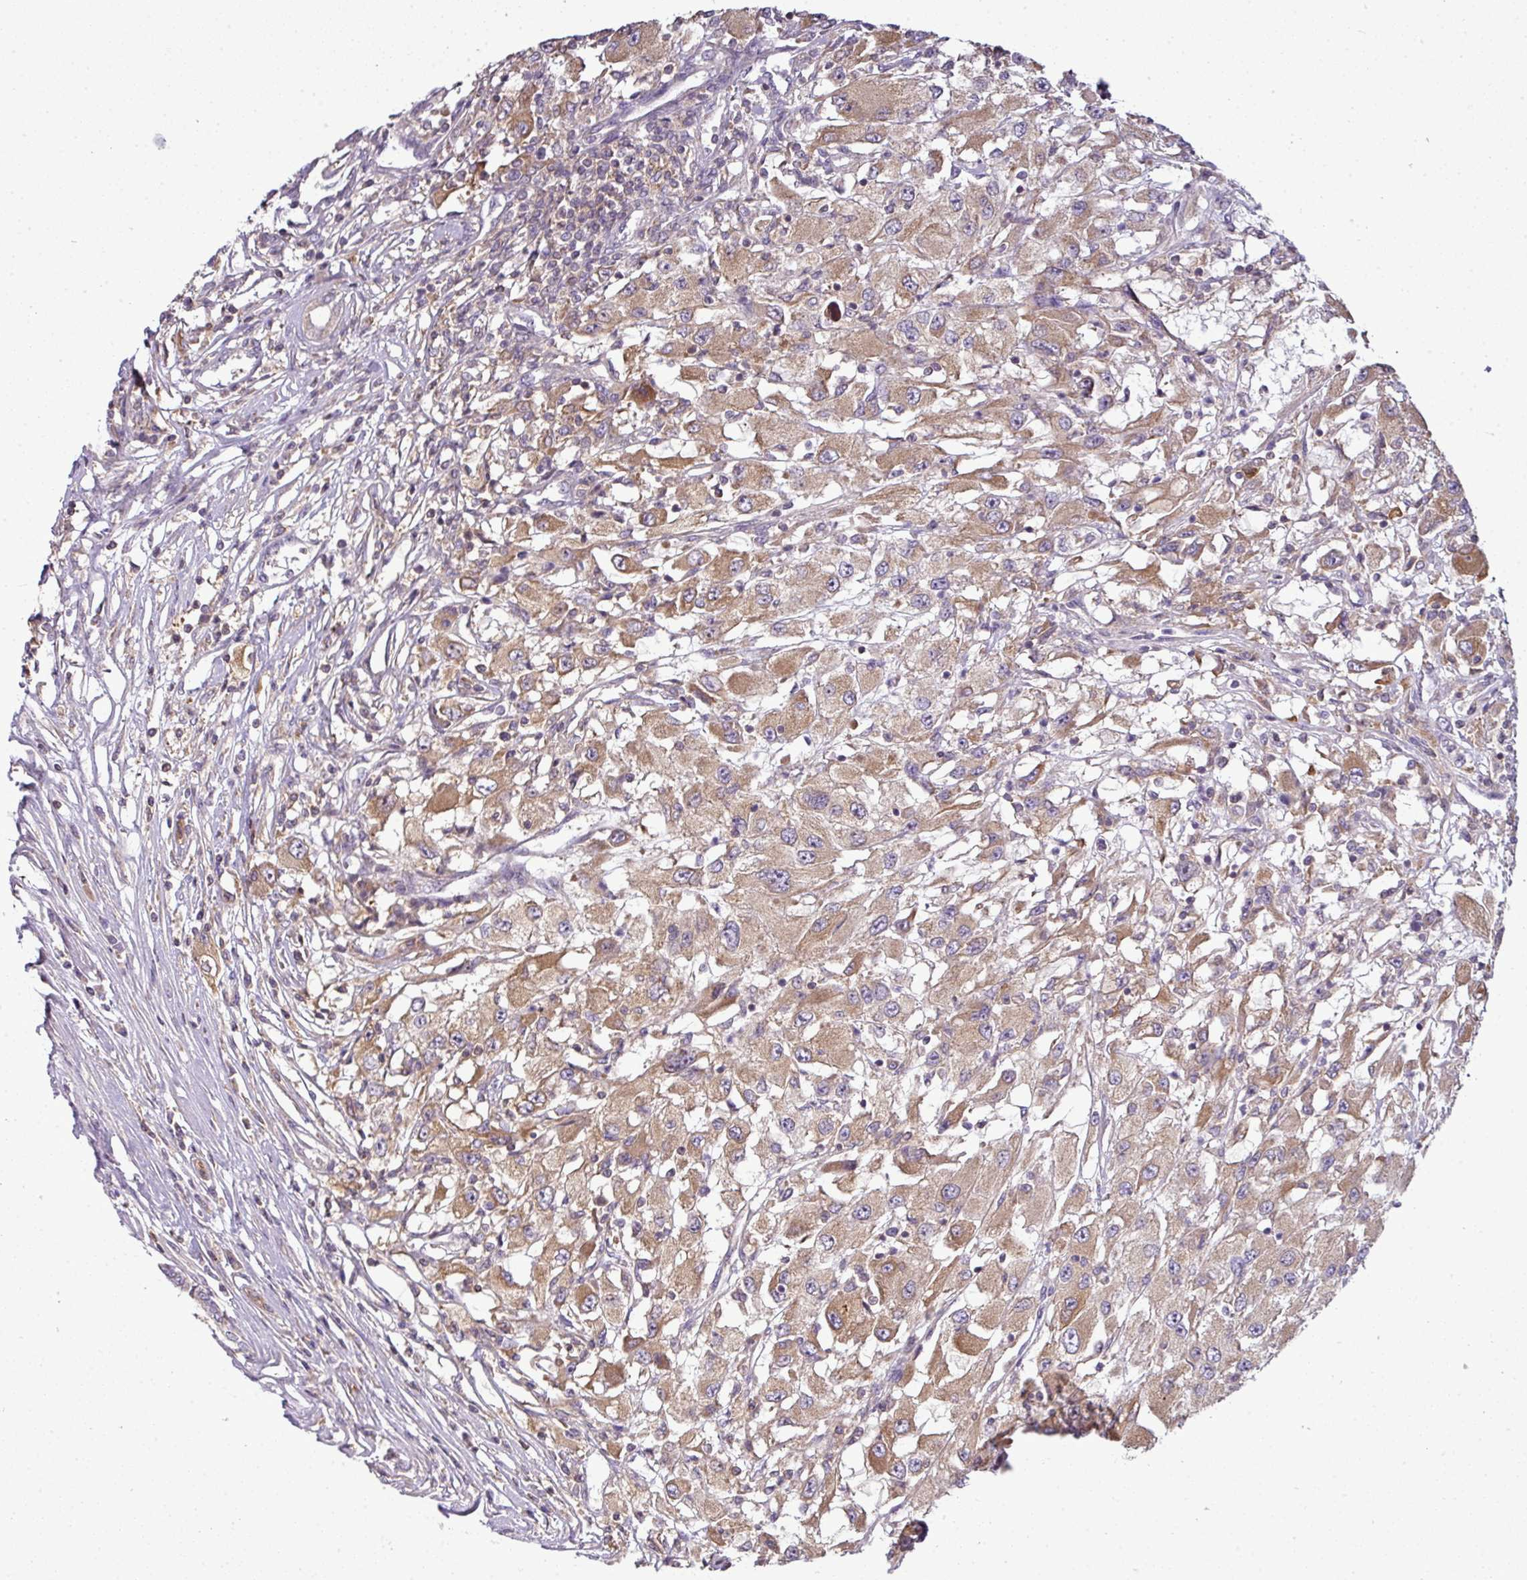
{"staining": {"intensity": "moderate", "quantity": ">75%", "location": "cytoplasmic/membranous"}, "tissue": "renal cancer", "cell_type": "Tumor cells", "image_type": "cancer", "snomed": [{"axis": "morphology", "description": "Adenocarcinoma, NOS"}, {"axis": "topography", "description": "Kidney"}], "caption": "High-power microscopy captured an IHC photomicrograph of renal cancer (adenocarcinoma), revealing moderate cytoplasmic/membranous expression in about >75% of tumor cells. Nuclei are stained in blue.", "gene": "STAT5A", "patient": {"sex": "female", "age": 67}}